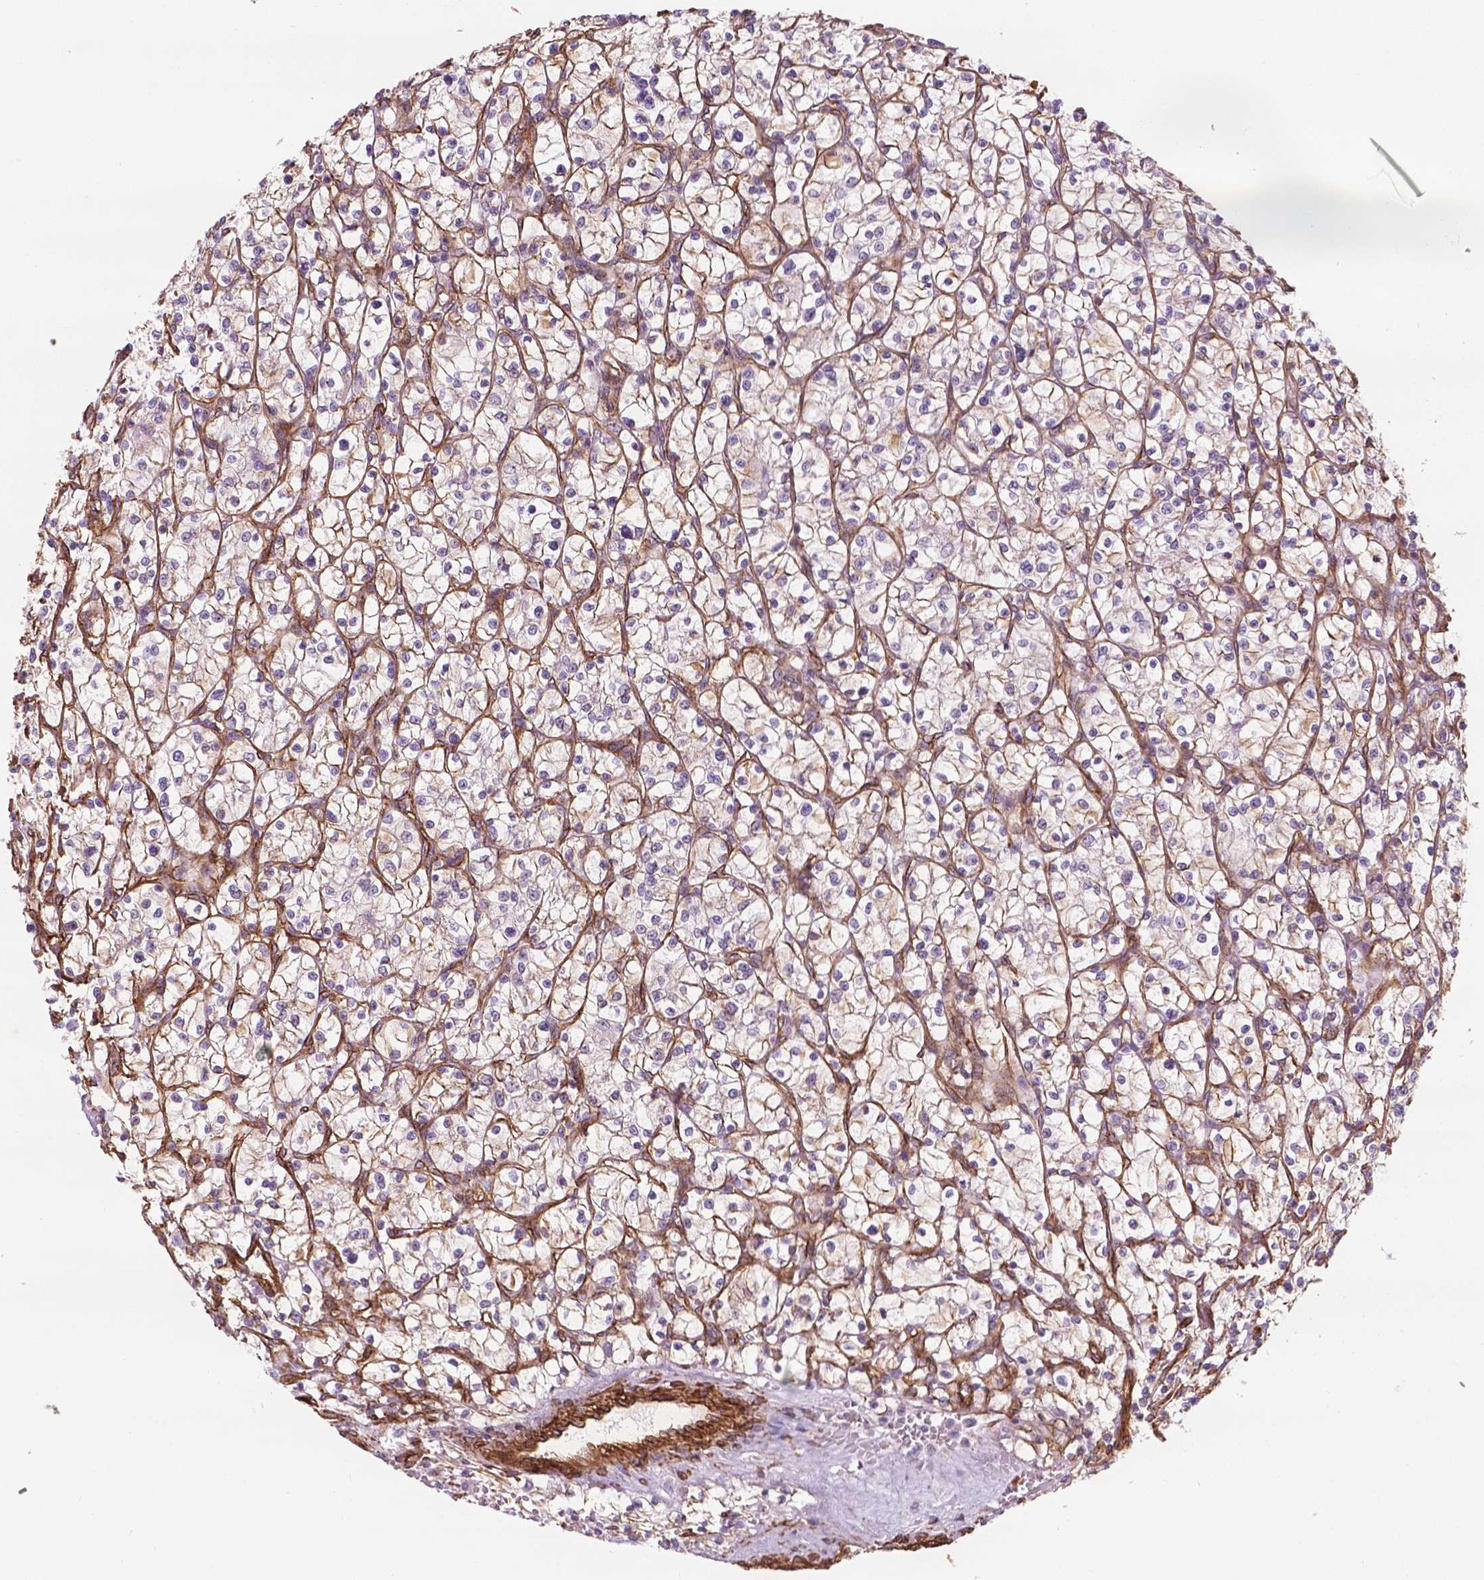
{"staining": {"intensity": "negative", "quantity": "none", "location": "none"}, "tissue": "renal cancer", "cell_type": "Tumor cells", "image_type": "cancer", "snomed": [{"axis": "morphology", "description": "Adenocarcinoma, NOS"}, {"axis": "topography", "description": "Kidney"}], "caption": "Immunohistochemistry (IHC) of human renal adenocarcinoma displays no staining in tumor cells. (DAB IHC visualized using brightfield microscopy, high magnification).", "gene": "EGFL8", "patient": {"sex": "female", "age": 64}}